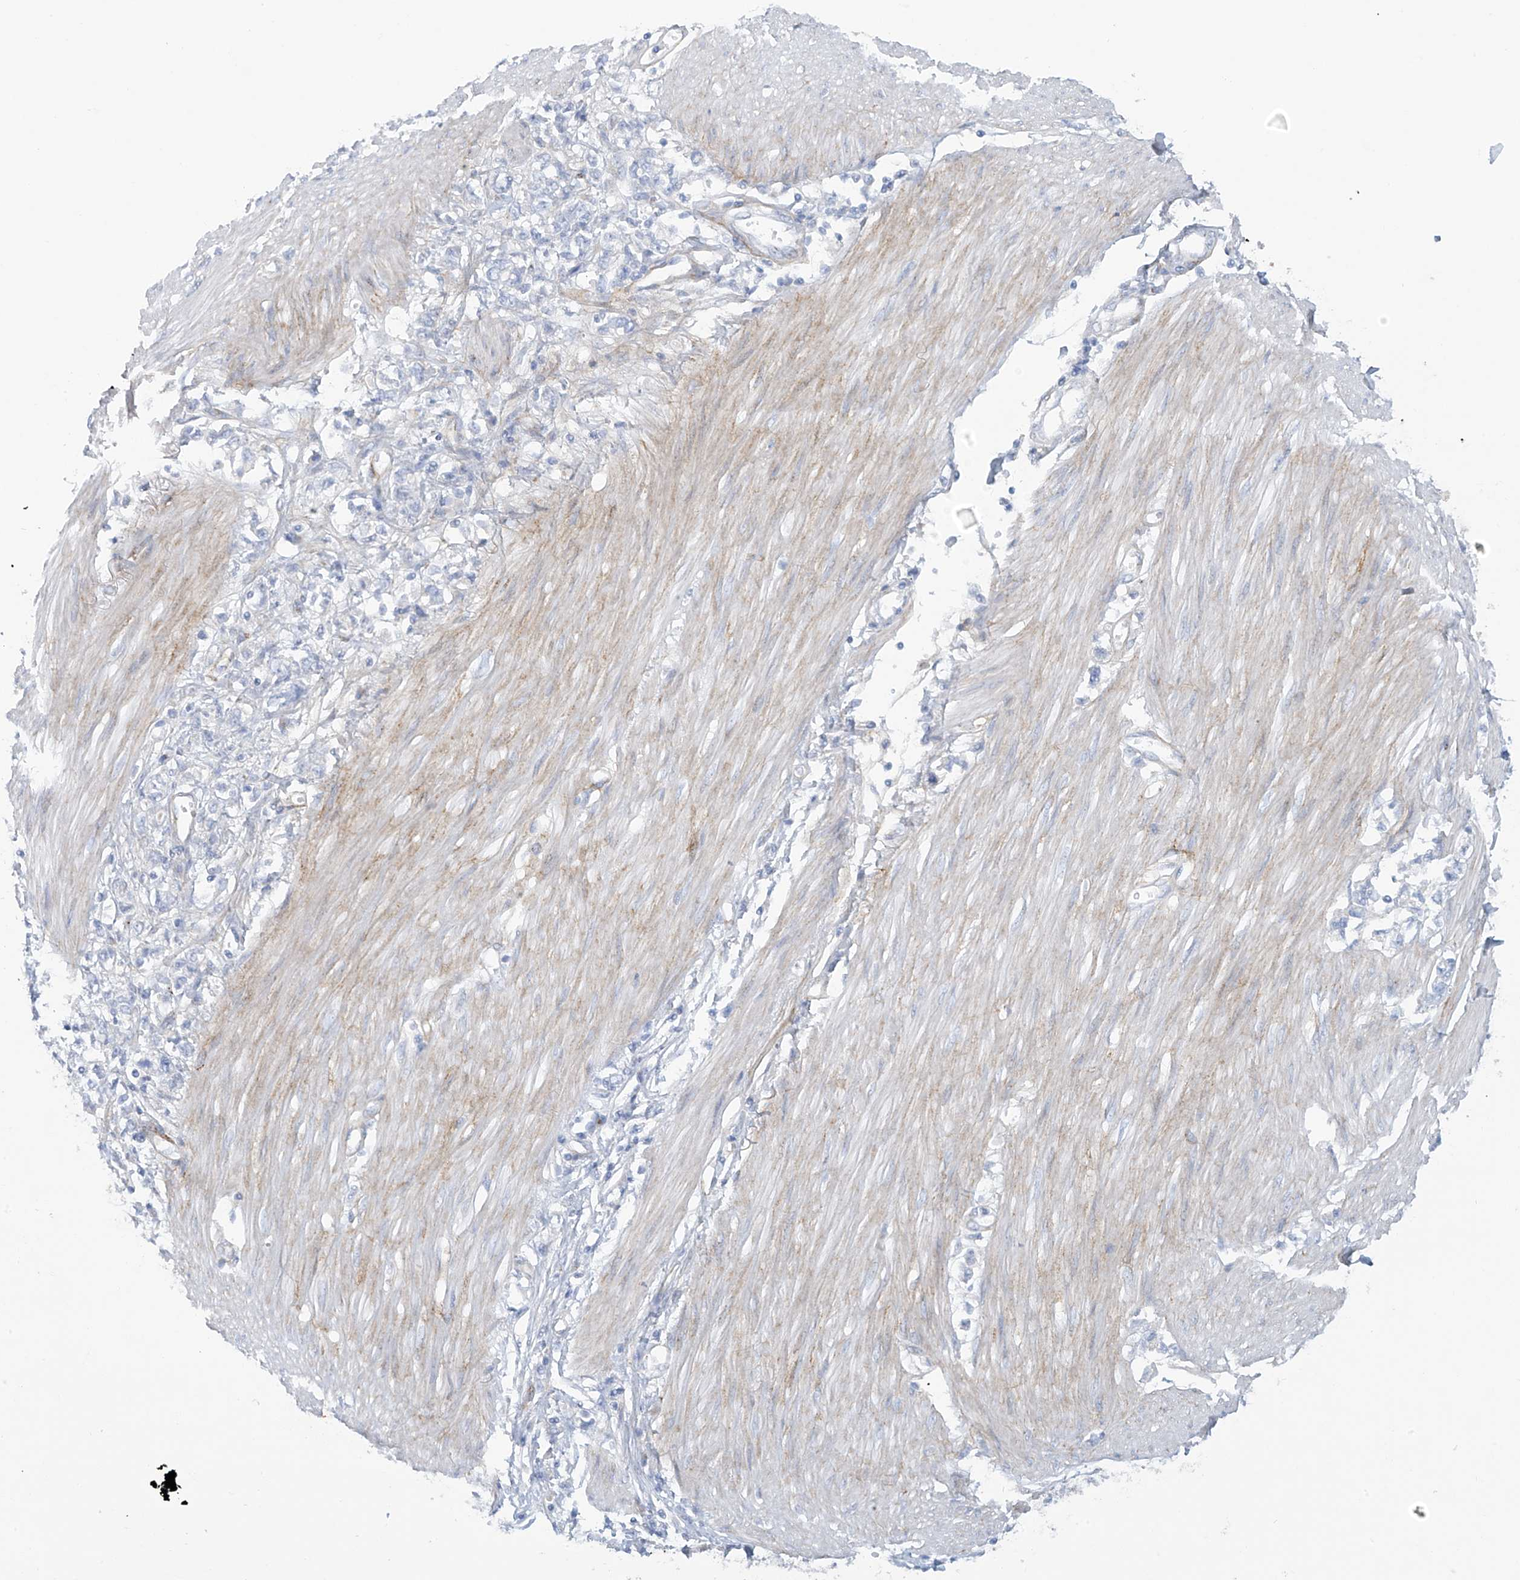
{"staining": {"intensity": "negative", "quantity": "none", "location": "none"}, "tissue": "stomach cancer", "cell_type": "Tumor cells", "image_type": "cancer", "snomed": [{"axis": "morphology", "description": "Adenocarcinoma, NOS"}, {"axis": "topography", "description": "Stomach"}], "caption": "High power microscopy image of an immunohistochemistry (IHC) histopathology image of adenocarcinoma (stomach), revealing no significant positivity in tumor cells.", "gene": "TRMT2B", "patient": {"sex": "female", "age": 76}}